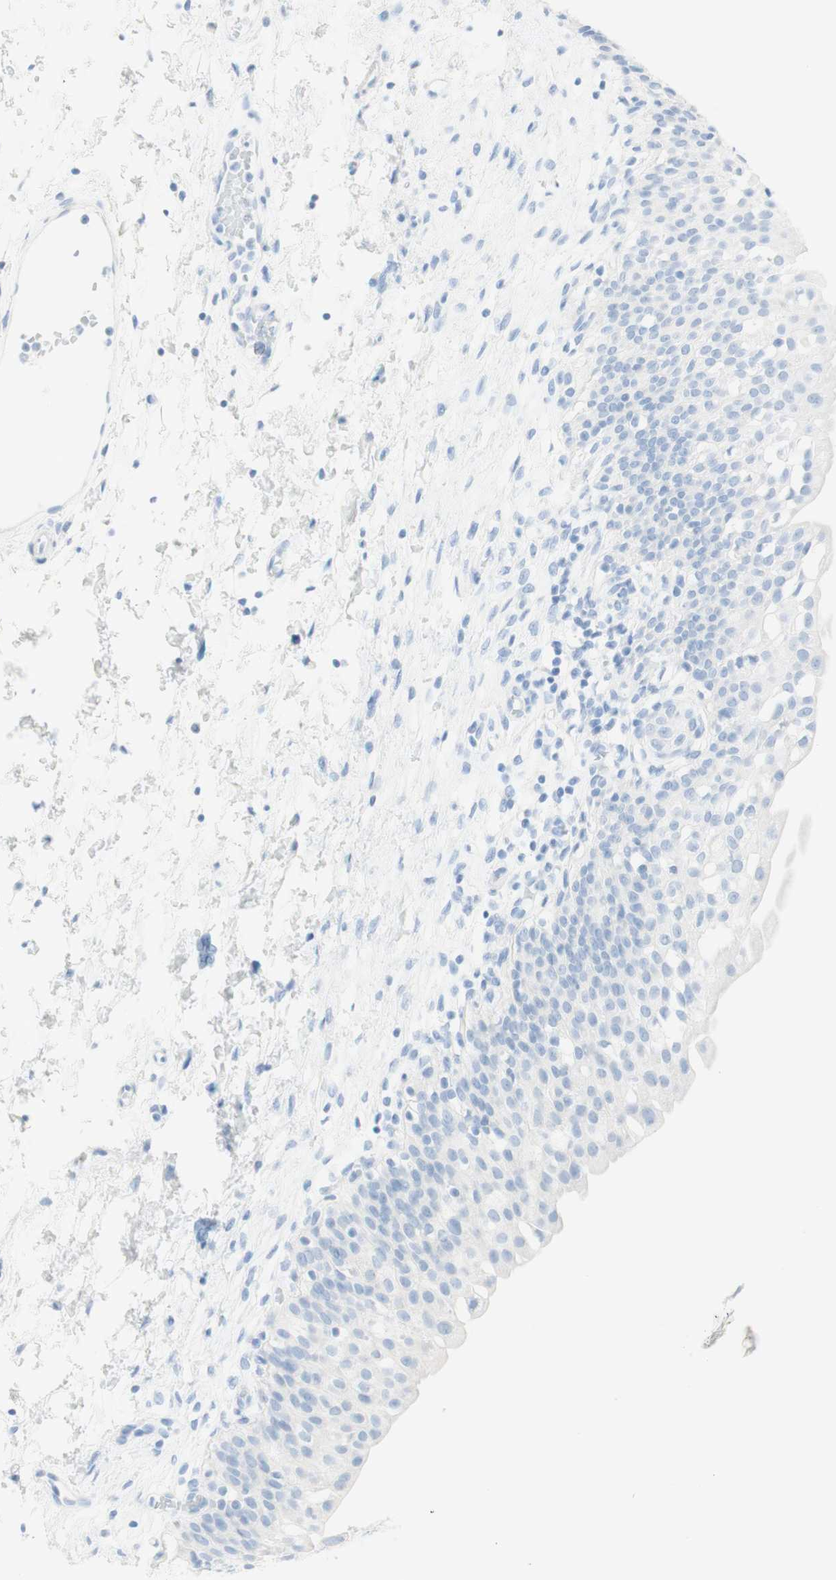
{"staining": {"intensity": "negative", "quantity": "none", "location": "none"}, "tissue": "urinary bladder", "cell_type": "Urothelial cells", "image_type": "normal", "snomed": [{"axis": "morphology", "description": "Normal tissue, NOS"}, {"axis": "topography", "description": "Urinary bladder"}], "caption": "The immunohistochemistry micrograph has no significant expression in urothelial cells of urinary bladder.", "gene": "TPO", "patient": {"sex": "male", "age": 55}}